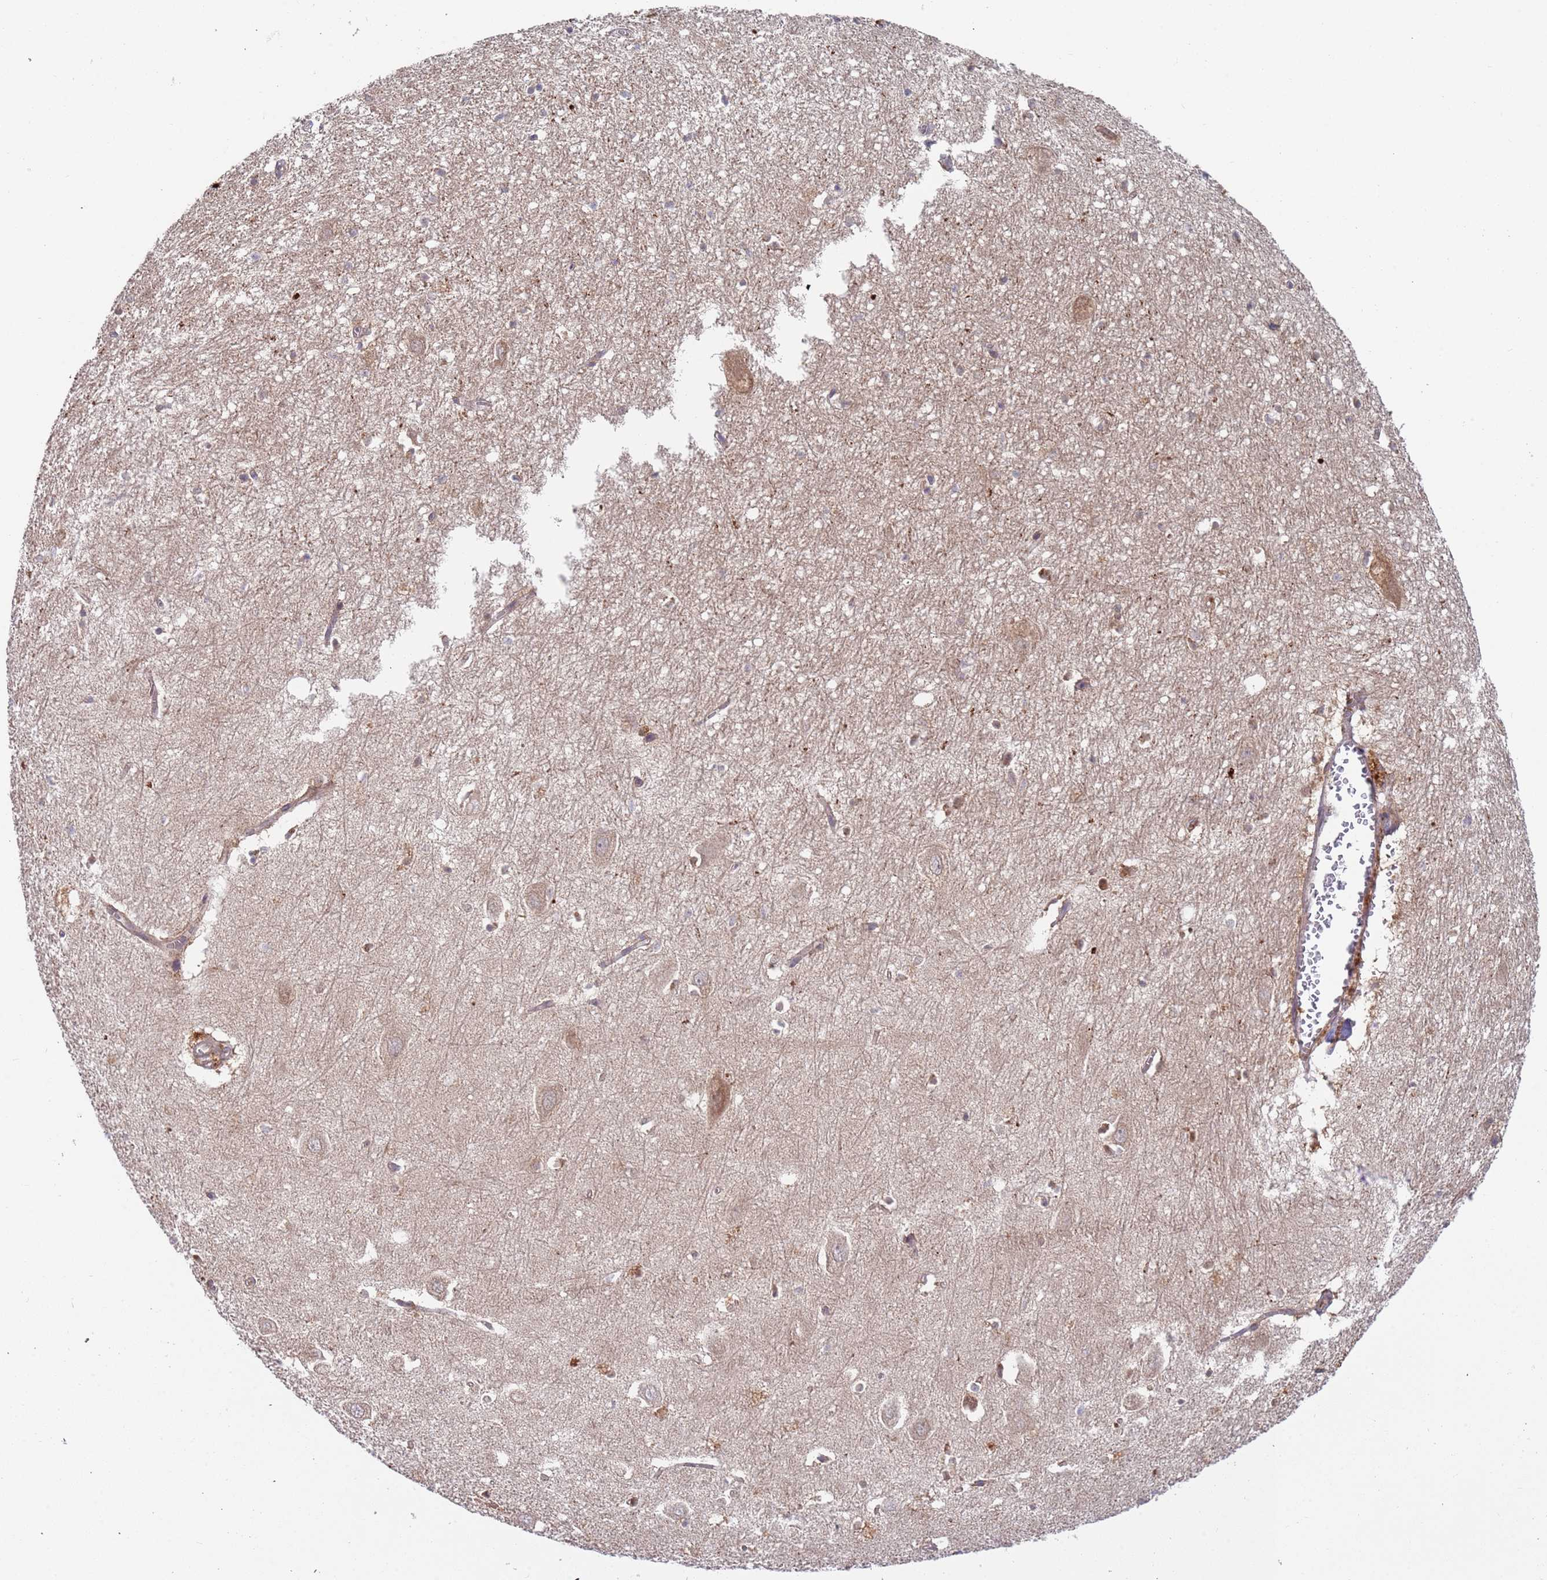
{"staining": {"intensity": "negative", "quantity": "none", "location": "none"}, "tissue": "hippocampus", "cell_type": "Glial cells", "image_type": "normal", "snomed": [{"axis": "morphology", "description": "Normal tissue, NOS"}, {"axis": "topography", "description": "Hippocampus"}], "caption": "Protein analysis of unremarkable hippocampus demonstrates no significant staining in glial cells. The staining was performed using DAB to visualize the protein expression in brown, while the nuclei were stained in blue with hematoxylin (Magnification: 20x).", "gene": "OR5A2", "patient": {"sex": "female", "age": 64}}